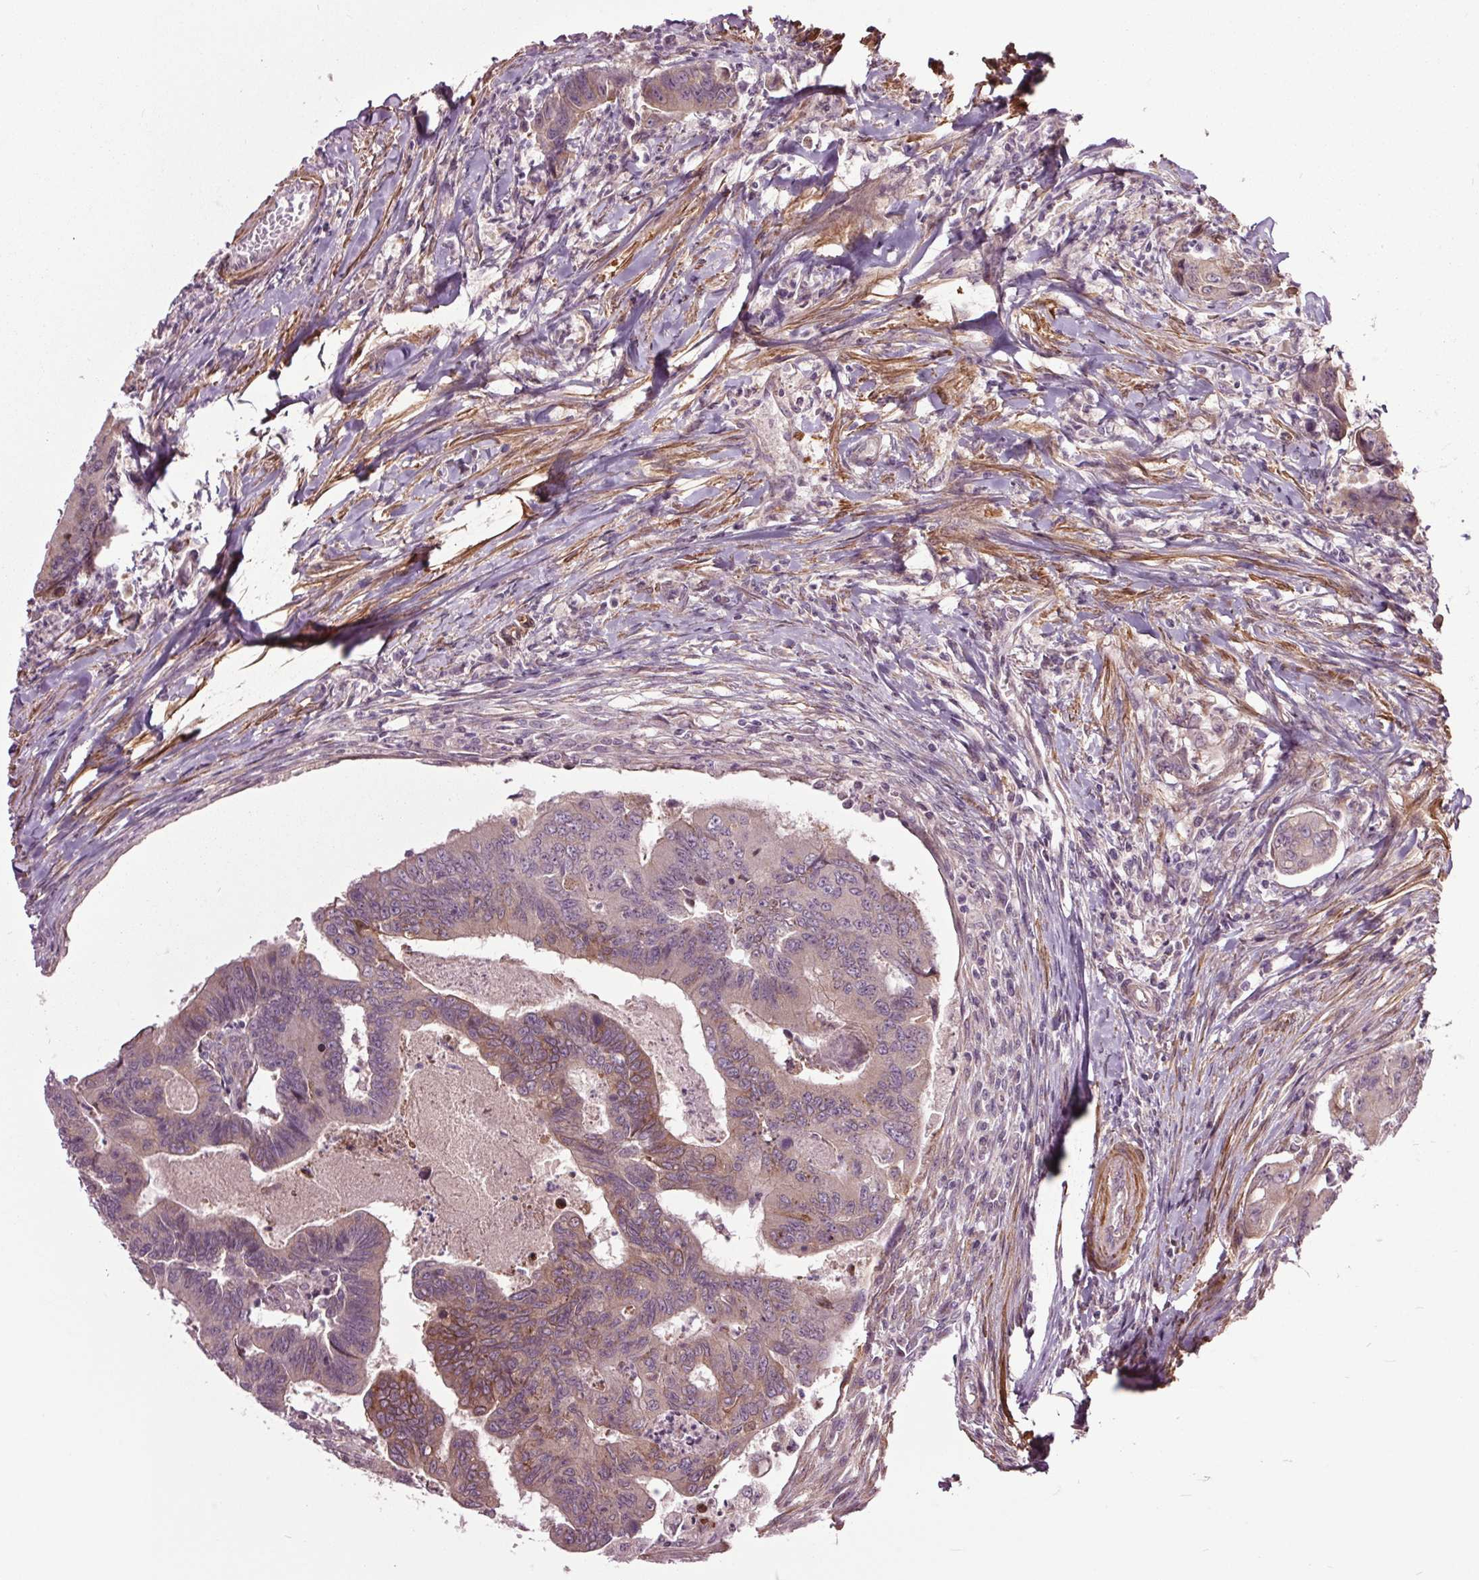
{"staining": {"intensity": "moderate", "quantity": "25%-75%", "location": "cytoplasmic/membranous"}, "tissue": "colorectal cancer", "cell_type": "Tumor cells", "image_type": "cancer", "snomed": [{"axis": "morphology", "description": "Adenocarcinoma, NOS"}, {"axis": "topography", "description": "Colon"}], "caption": "Moderate cytoplasmic/membranous protein expression is seen in approximately 25%-75% of tumor cells in colorectal cancer.", "gene": "HAUS5", "patient": {"sex": "female", "age": 67}}